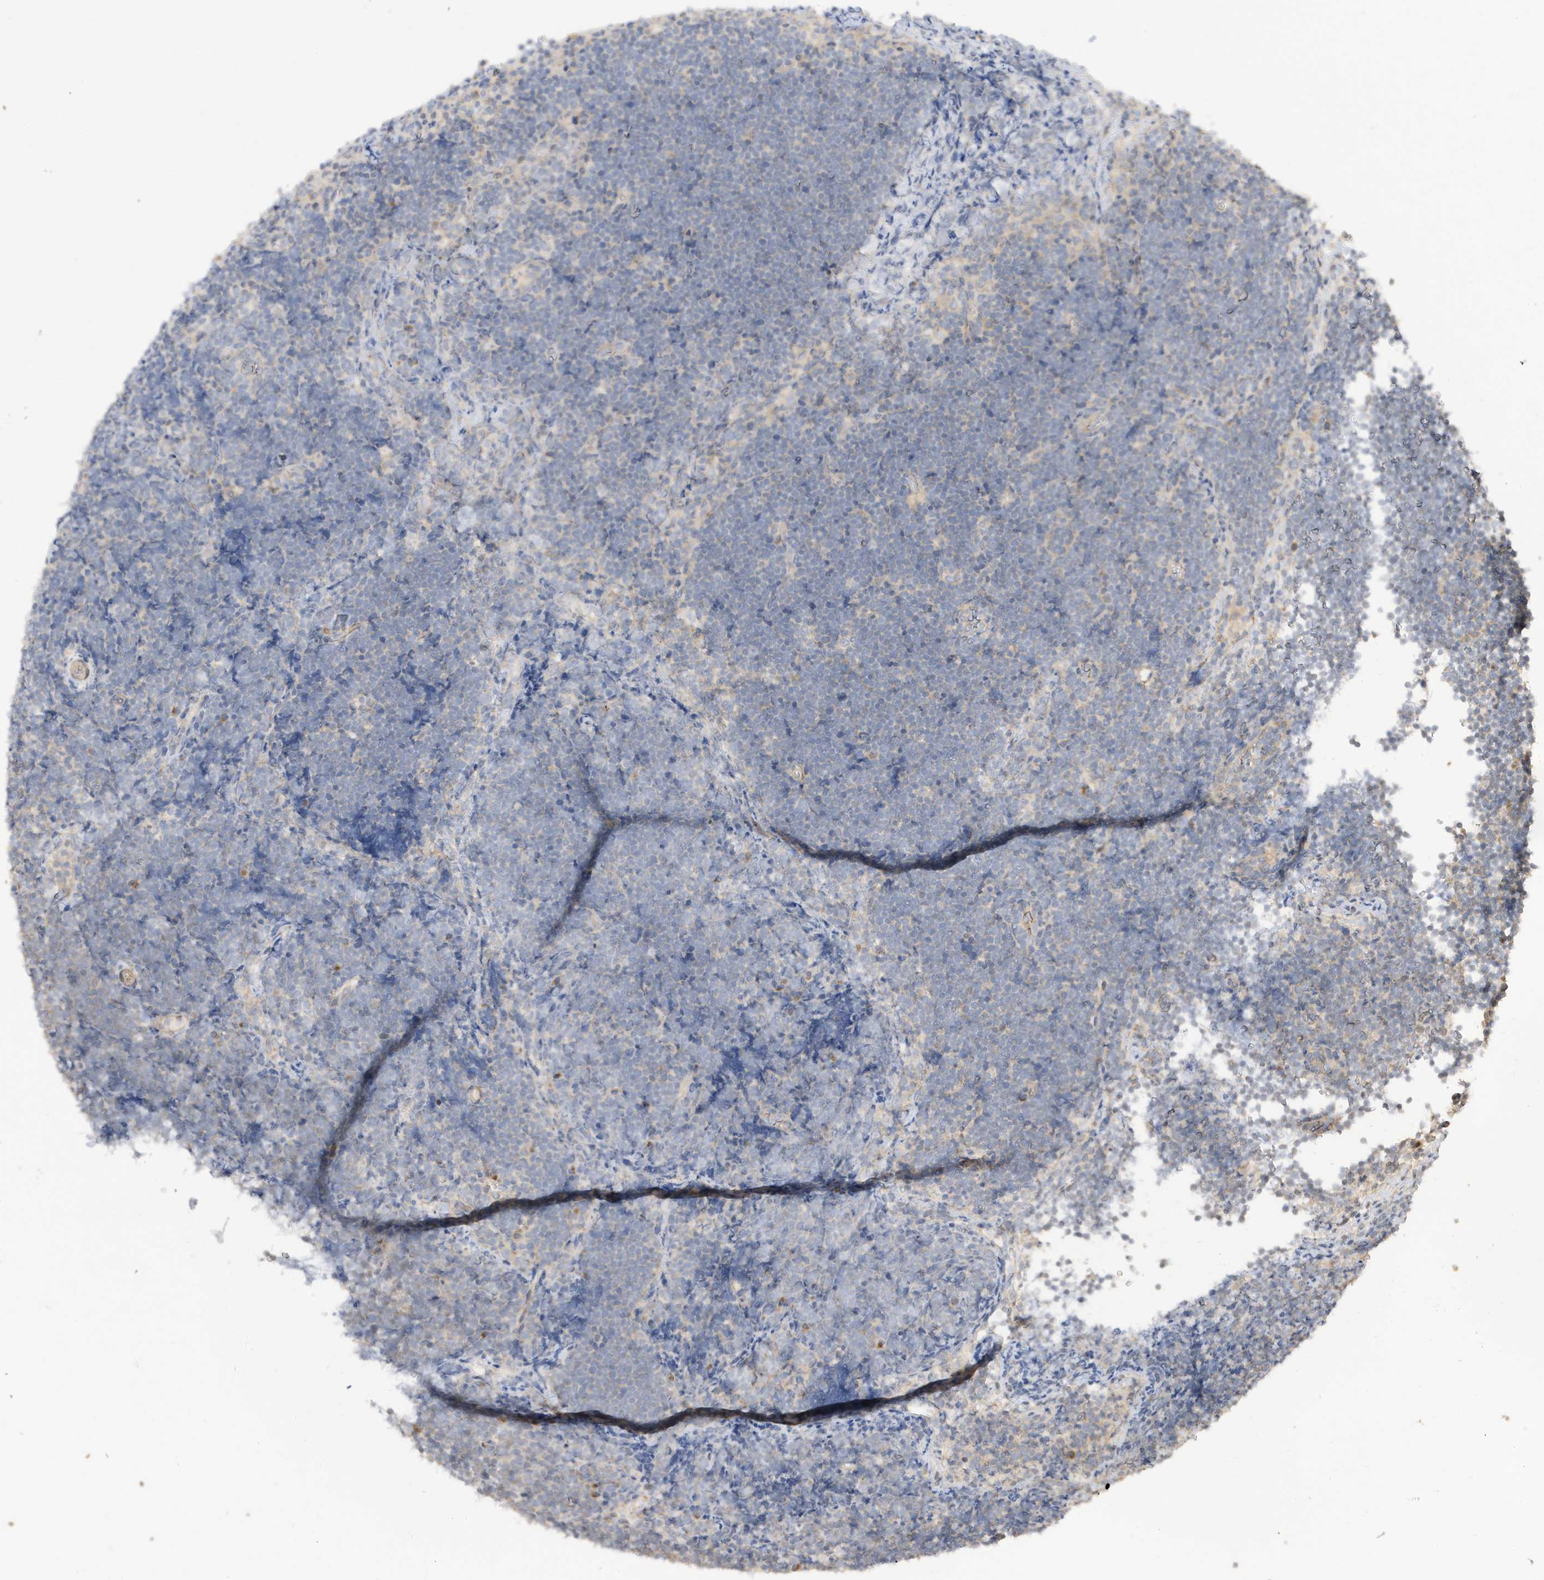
{"staining": {"intensity": "negative", "quantity": "none", "location": "none"}, "tissue": "lymphoma", "cell_type": "Tumor cells", "image_type": "cancer", "snomed": [{"axis": "morphology", "description": "Malignant lymphoma, non-Hodgkin's type, High grade"}, {"axis": "topography", "description": "Lymph node"}], "caption": "This is an immunohistochemistry (IHC) image of high-grade malignant lymphoma, non-Hodgkin's type. There is no expression in tumor cells.", "gene": "TAB3", "patient": {"sex": "male", "age": 13}}